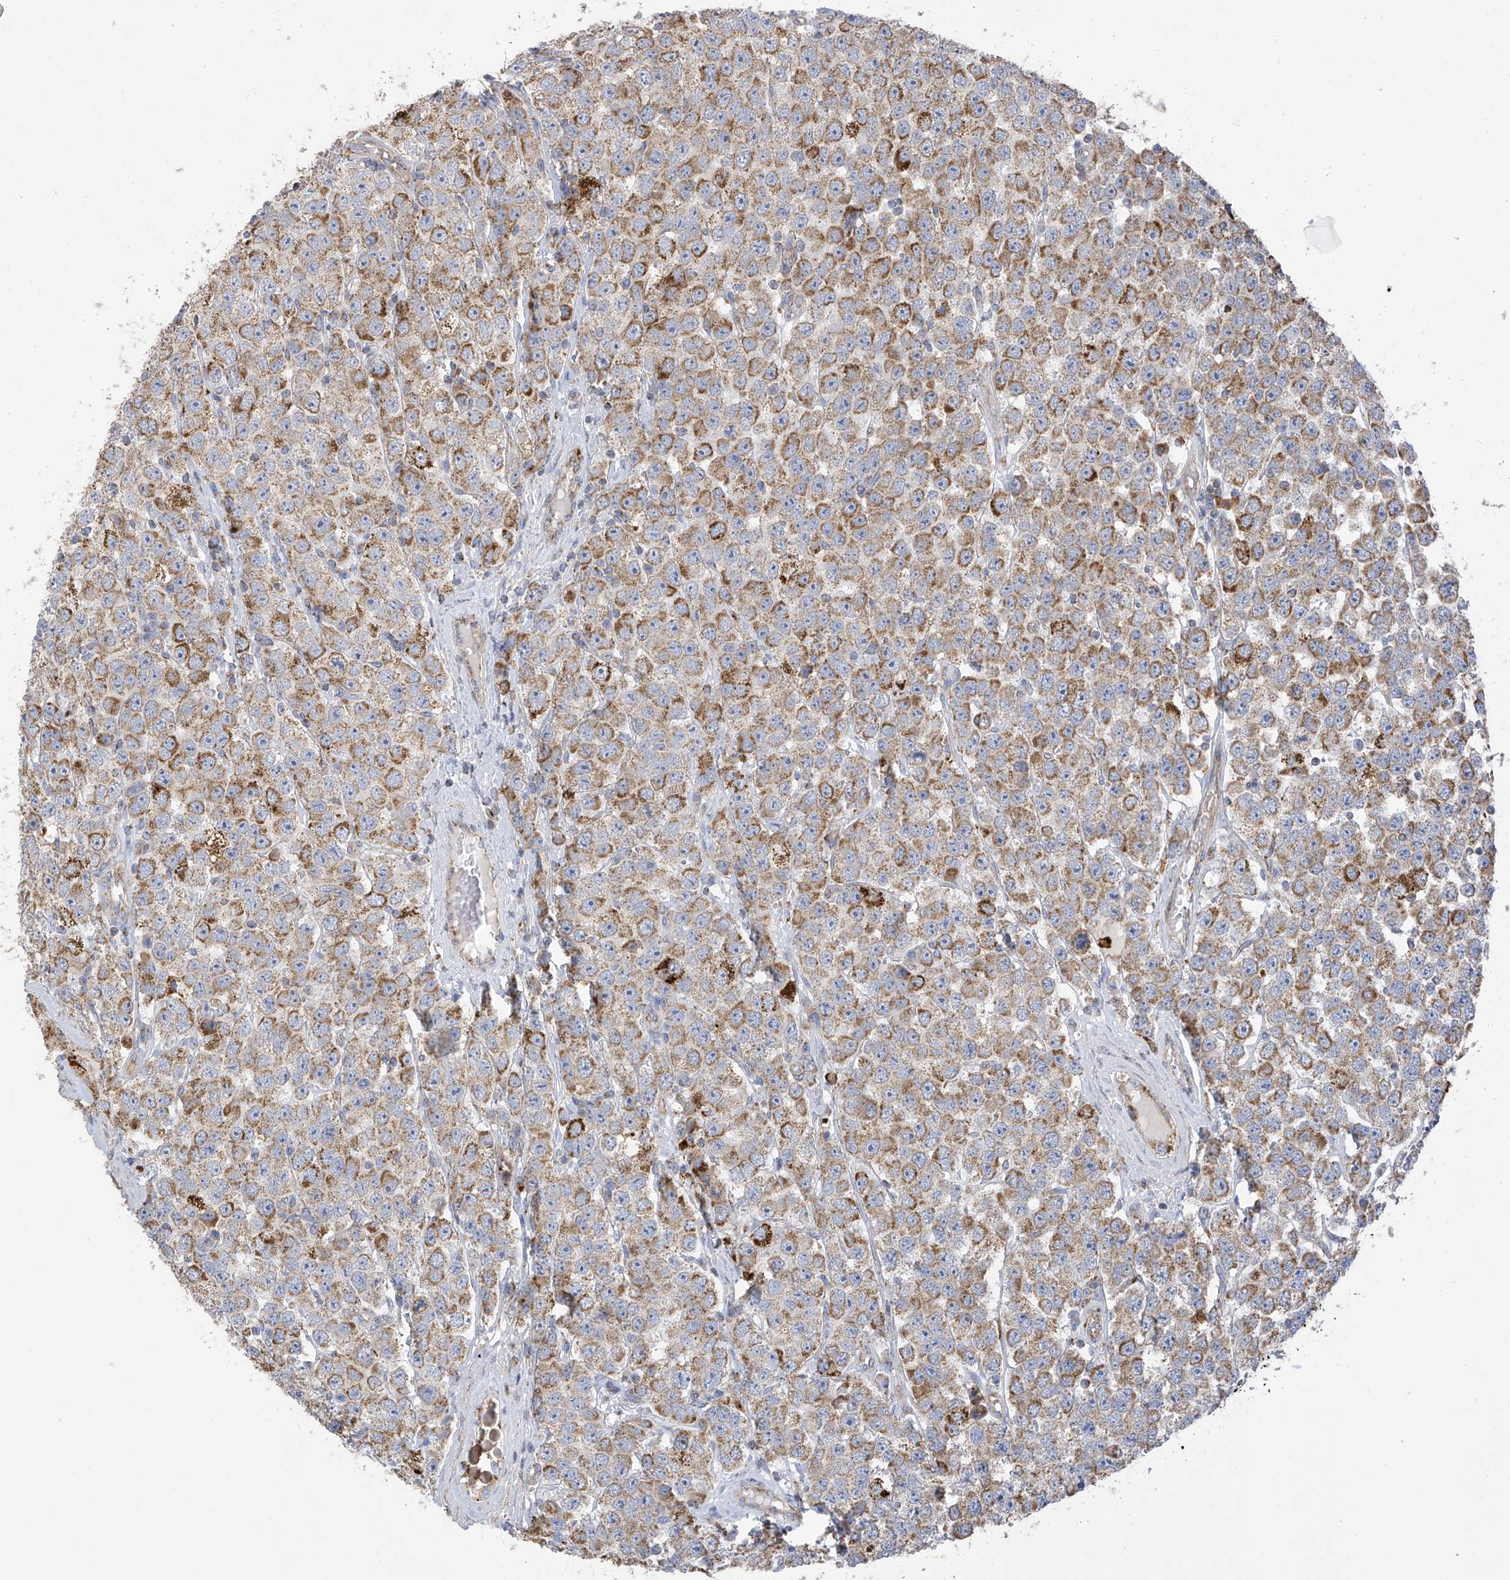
{"staining": {"intensity": "moderate", "quantity": ">75%", "location": "cytoplasmic/membranous"}, "tissue": "testis cancer", "cell_type": "Tumor cells", "image_type": "cancer", "snomed": [{"axis": "morphology", "description": "Seminoma, NOS"}, {"axis": "topography", "description": "Testis"}], "caption": "Seminoma (testis) stained for a protein shows moderate cytoplasmic/membranous positivity in tumor cells.", "gene": "ITM2B", "patient": {"sex": "male", "age": 28}}